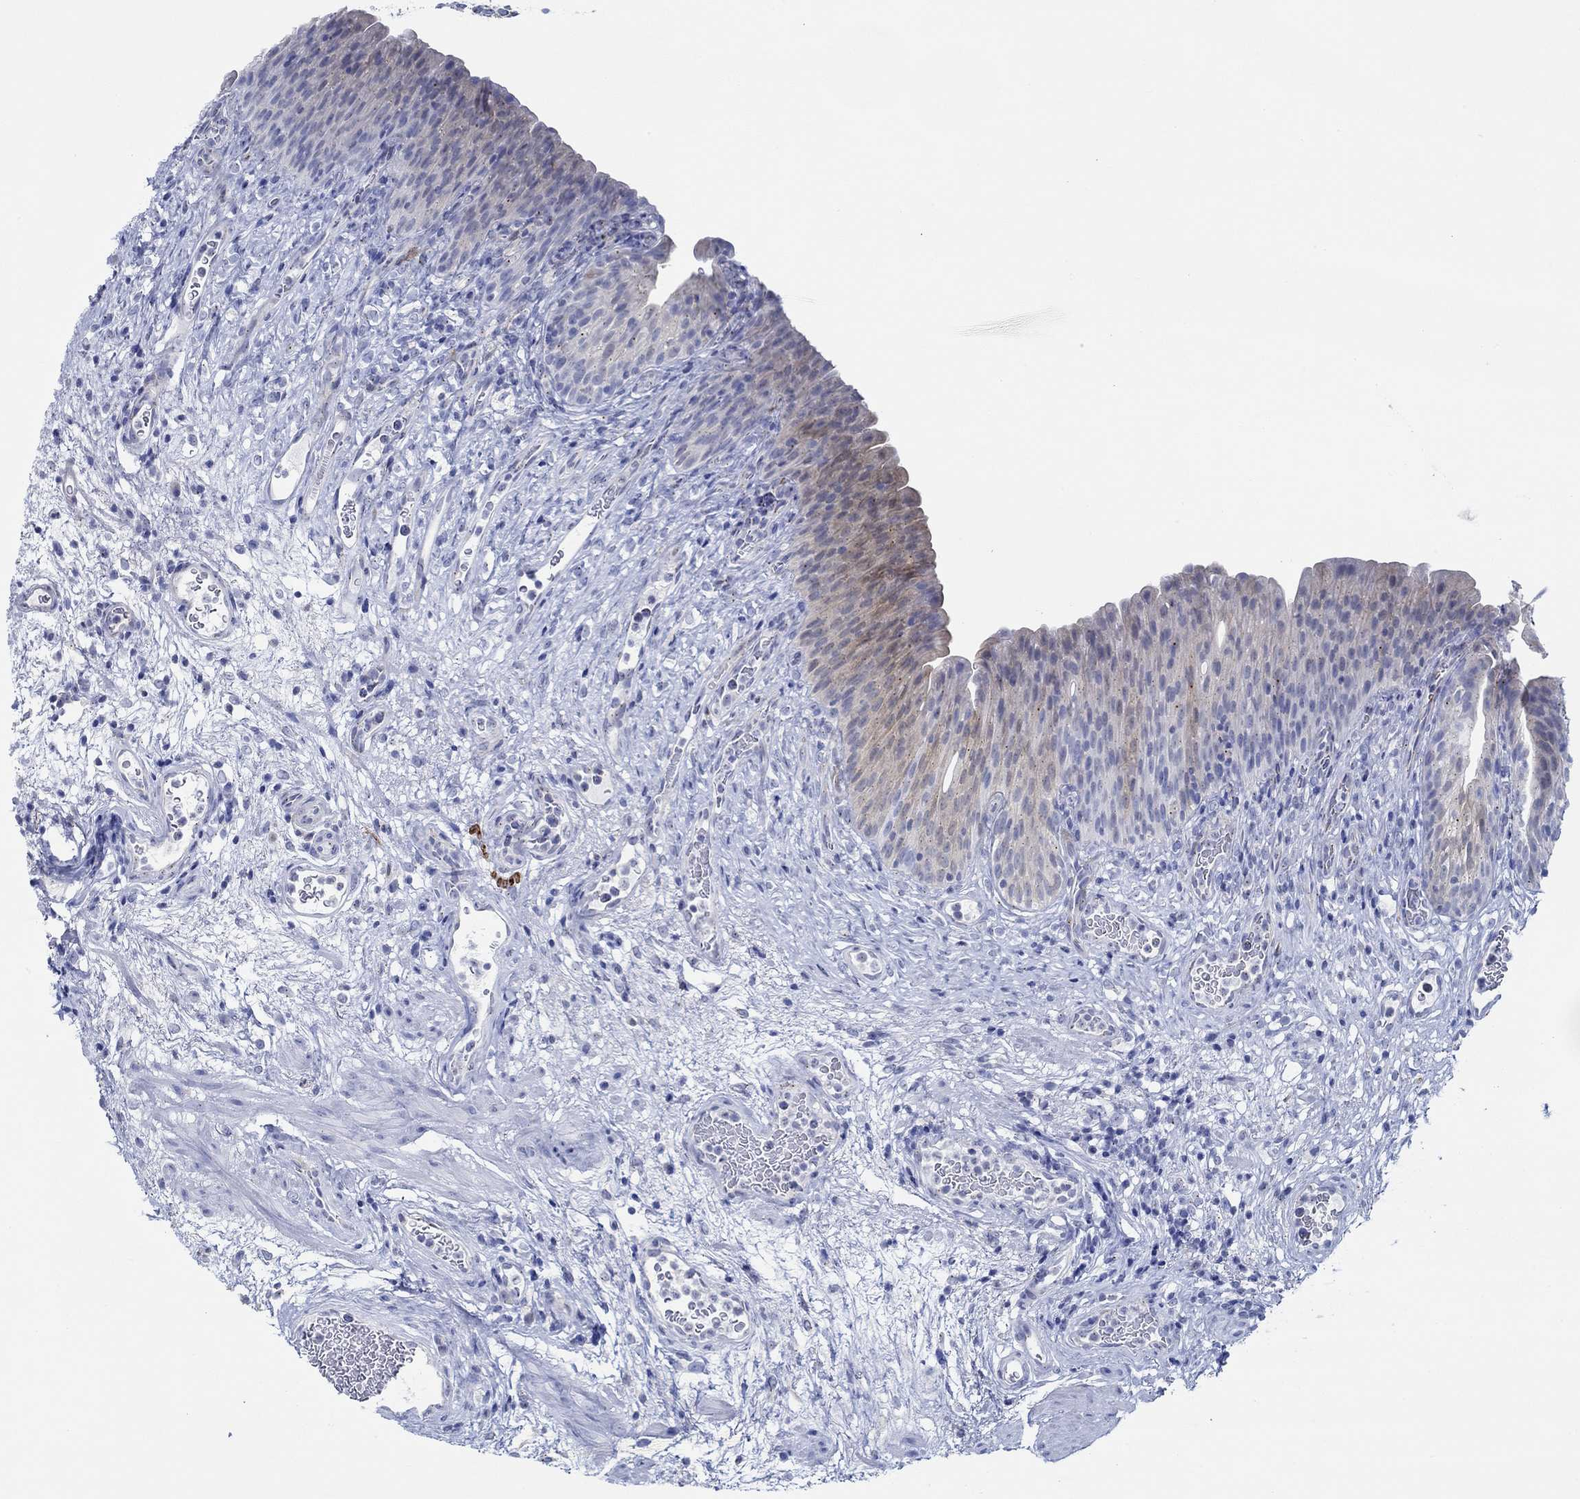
{"staining": {"intensity": "moderate", "quantity": "<25%", "location": "cytoplasmic/membranous"}, "tissue": "urinary bladder", "cell_type": "Urothelial cells", "image_type": "normal", "snomed": [{"axis": "morphology", "description": "Normal tissue, NOS"}, {"axis": "topography", "description": "Urinary bladder"}], "caption": "Immunohistochemical staining of unremarkable human urinary bladder demonstrates moderate cytoplasmic/membranous protein positivity in about <25% of urothelial cells.", "gene": "IGFBP6", "patient": {"sex": "male", "age": 76}}